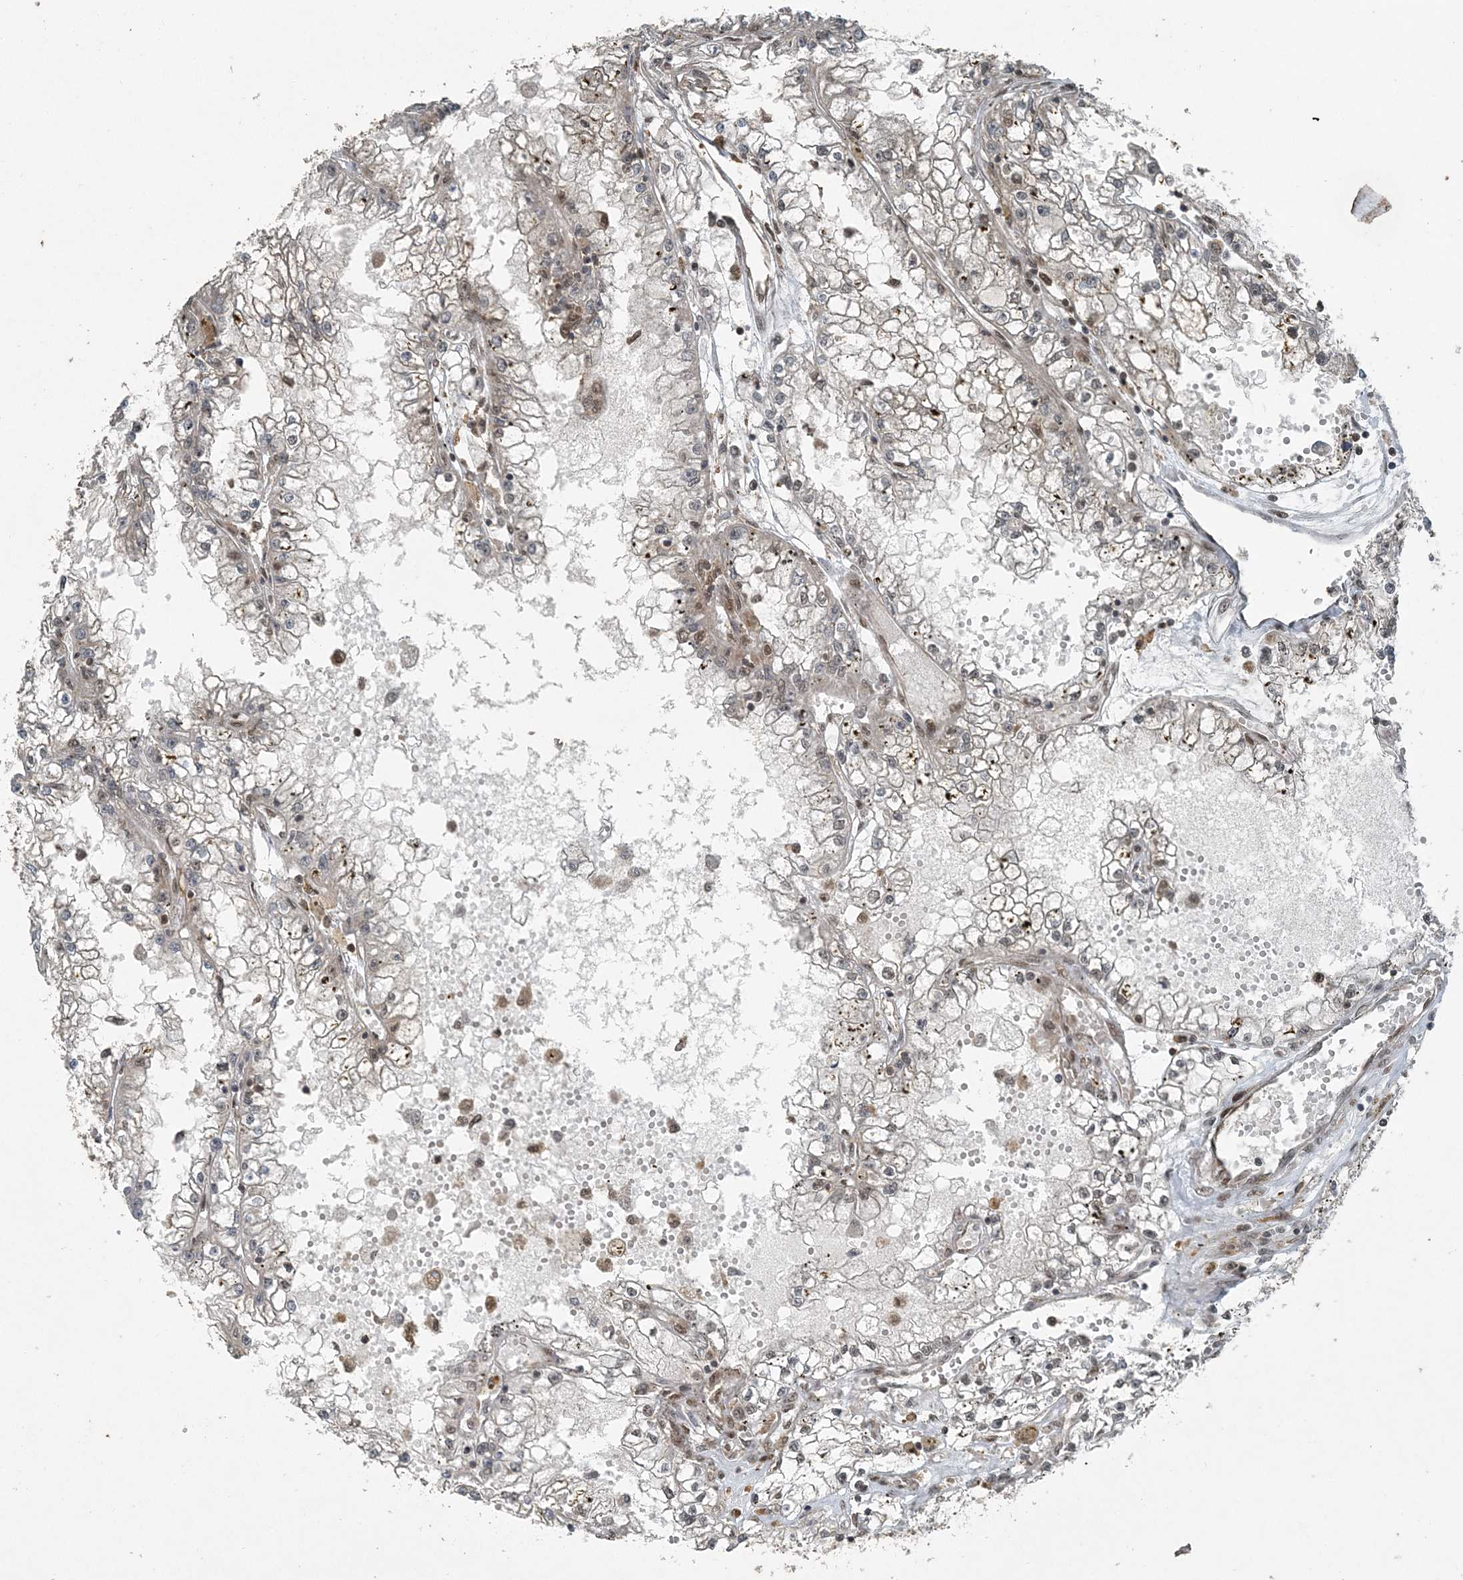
{"staining": {"intensity": "weak", "quantity": "25%-75%", "location": "nuclear"}, "tissue": "renal cancer", "cell_type": "Tumor cells", "image_type": "cancer", "snomed": [{"axis": "morphology", "description": "Adenocarcinoma, NOS"}, {"axis": "topography", "description": "Kidney"}], "caption": "A photomicrograph showing weak nuclear staining in approximately 25%-75% of tumor cells in renal adenocarcinoma, as visualized by brown immunohistochemical staining.", "gene": "COPS7B", "patient": {"sex": "male", "age": 56}}